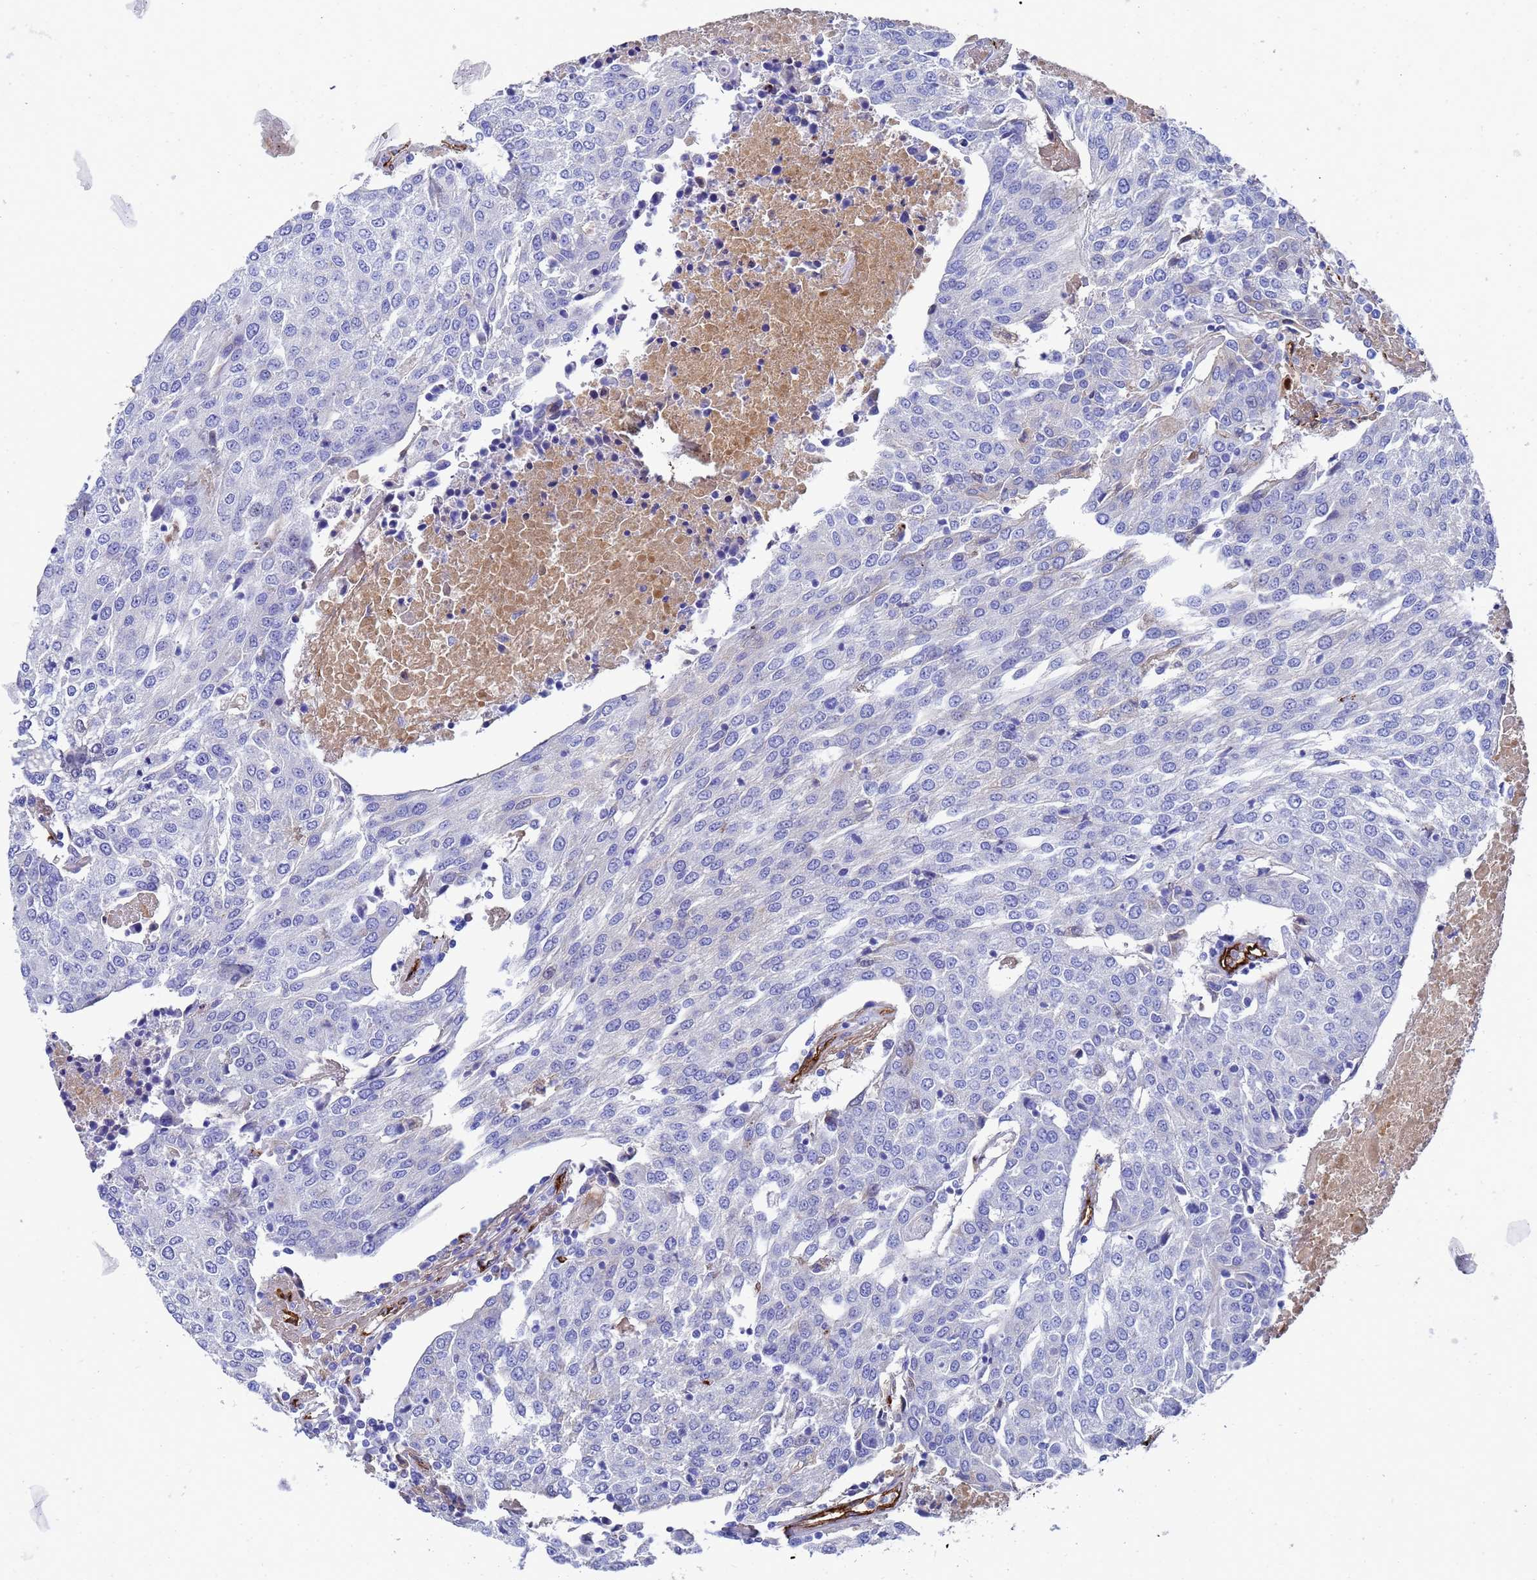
{"staining": {"intensity": "negative", "quantity": "none", "location": "none"}, "tissue": "urothelial cancer", "cell_type": "Tumor cells", "image_type": "cancer", "snomed": [{"axis": "morphology", "description": "Urothelial carcinoma, High grade"}, {"axis": "topography", "description": "Urinary bladder"}], "caption": "Tumor cells show no significant protein positivity in urothelial cancer.", "gene": "ADIPOQ", "patient": {"sex": "female", "age": 85}}